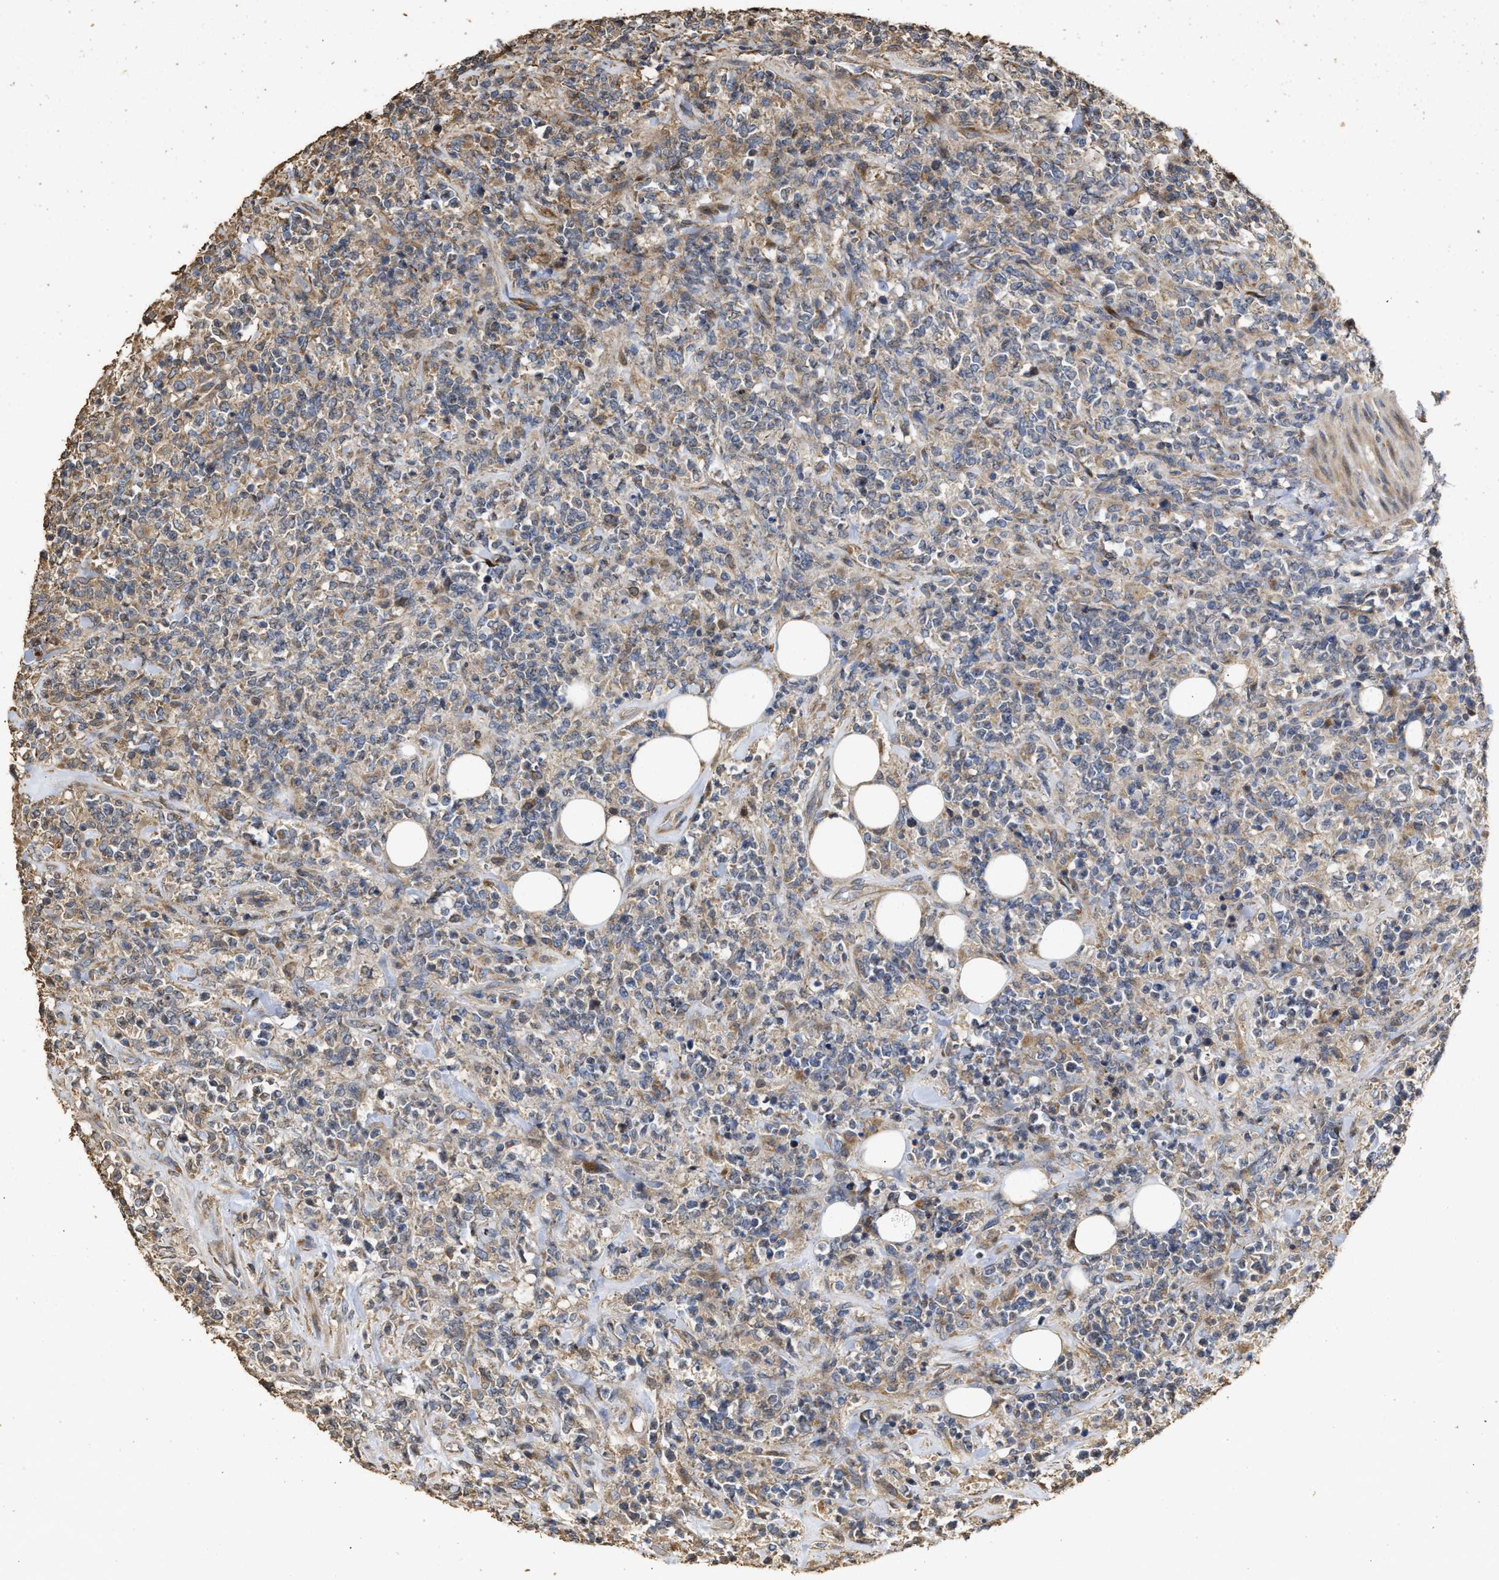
{"staining": {"intensity": "weak", "quantity": "<25%", "location": "cytoplasmic/membranous"}, "tissue": "lymphoma", "cell_type": "Tumor cells", "image_type": "cancer", "snomed": [{"axis": "morphology", "description": "Malignant lymphoma, non-Hodgkin's type, High grade"}, {"axis": "topography", "description": "Soft tissue"}], "caption": "This is an immunohistochemistry (IHC) micrograph of human lymphoma. There is no staining in tumor cells.", "gene": "NAV1", "patient": {"sex": "male", "age": 18}}